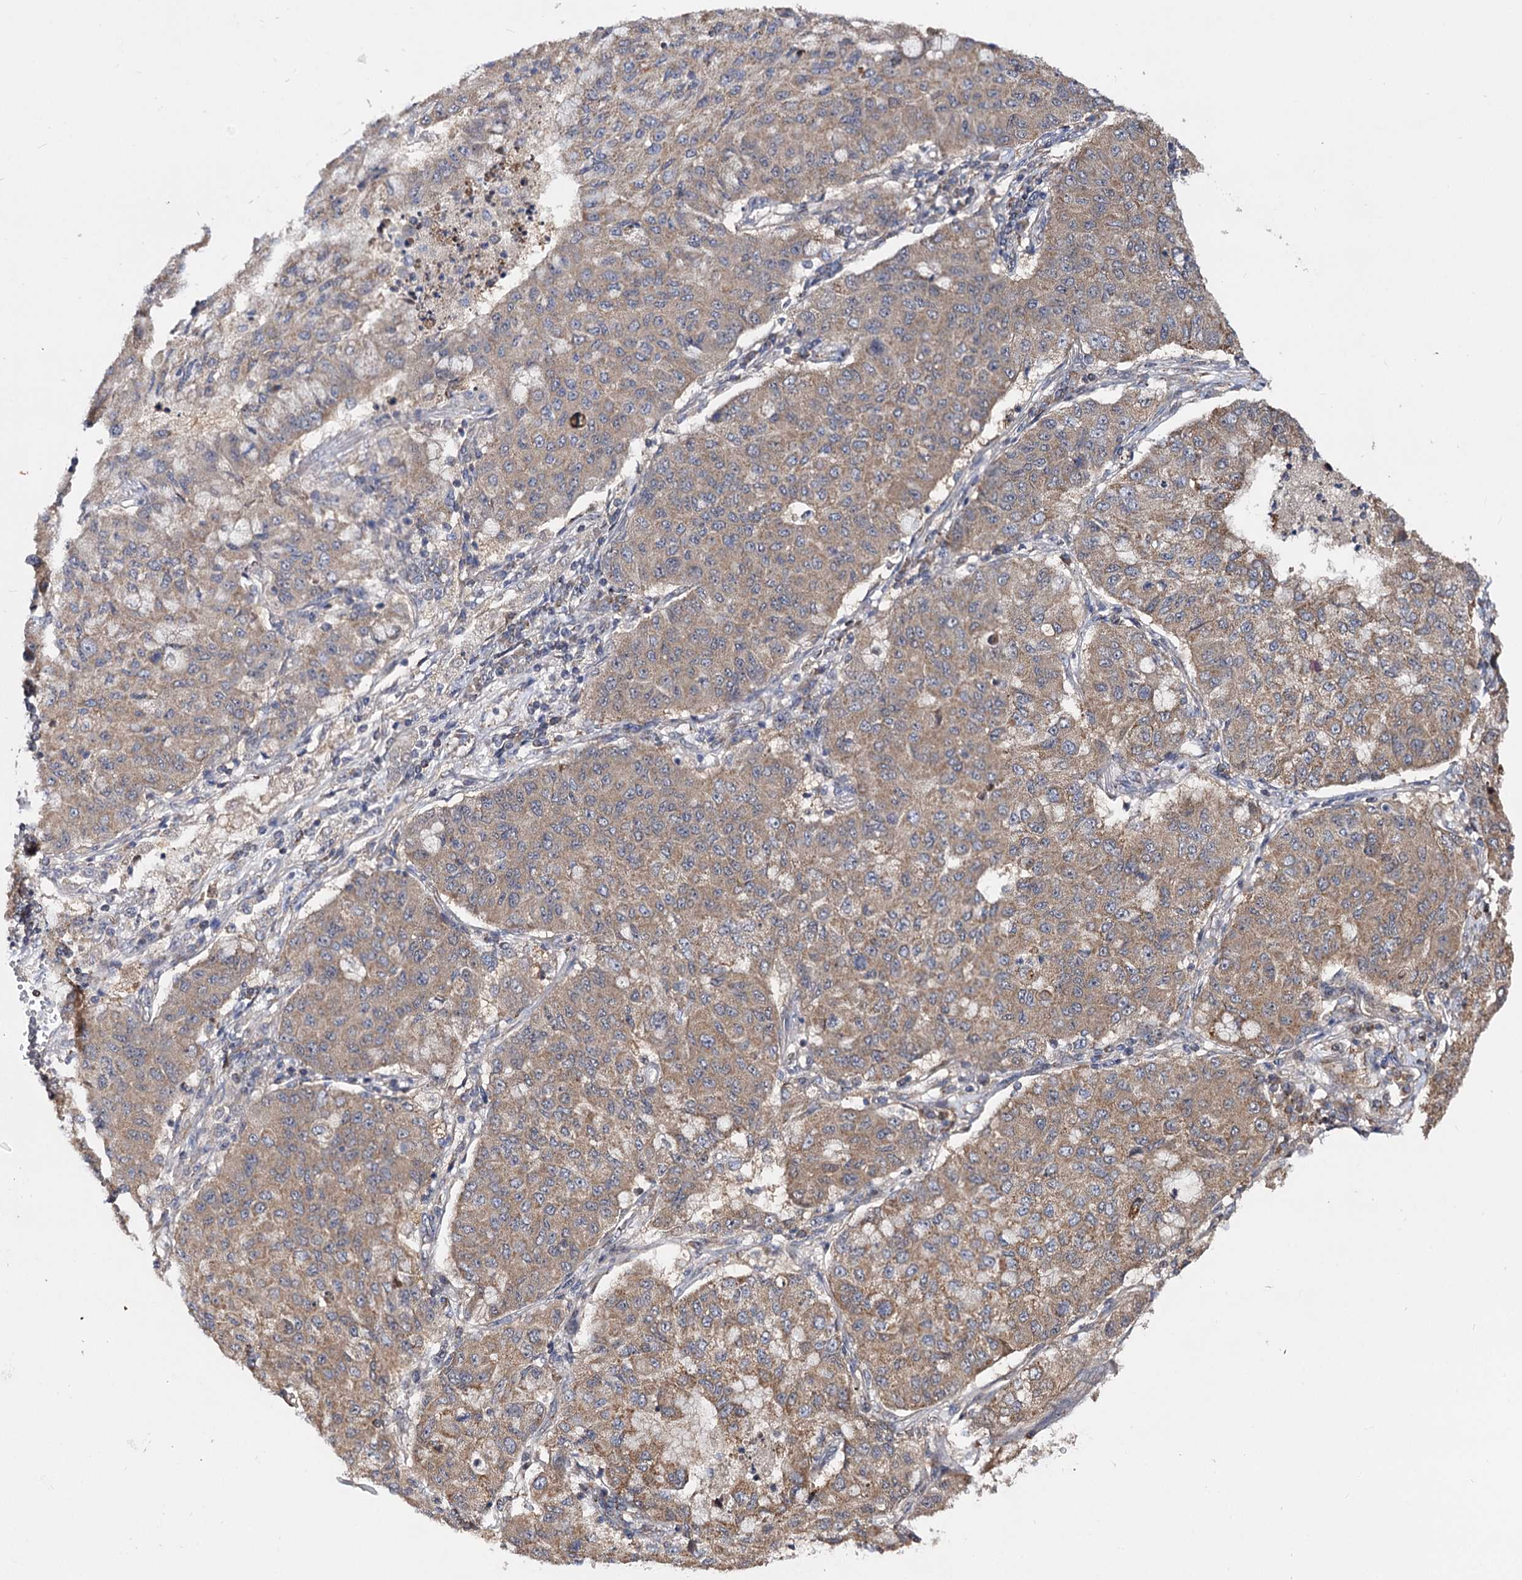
{"staining": {"intensity": "moderate", "quantity": ">75%", "location": "cytoplasmic/membranous"}, "tissue": "lung cancer", "cell_type": "Tumor cells", "image_type": "cancer", "snomed": [{"axis": "morphology", "description": "Squamous cell carcinoma, NOS"}, {"axis": "topography", "description": "Lung"}], "caption": "Immunohistochemical staining of human squamous cell carcinoma (lung) reveals medium levels of moderate cytoplasmic/membranous protein staining in approximately >75% of tumor cells. (brown staining indicates protein expression, while blue staining denotes nuclei).", "gene": "CEP76", "patient": {"sex": "male", "age": 74}}